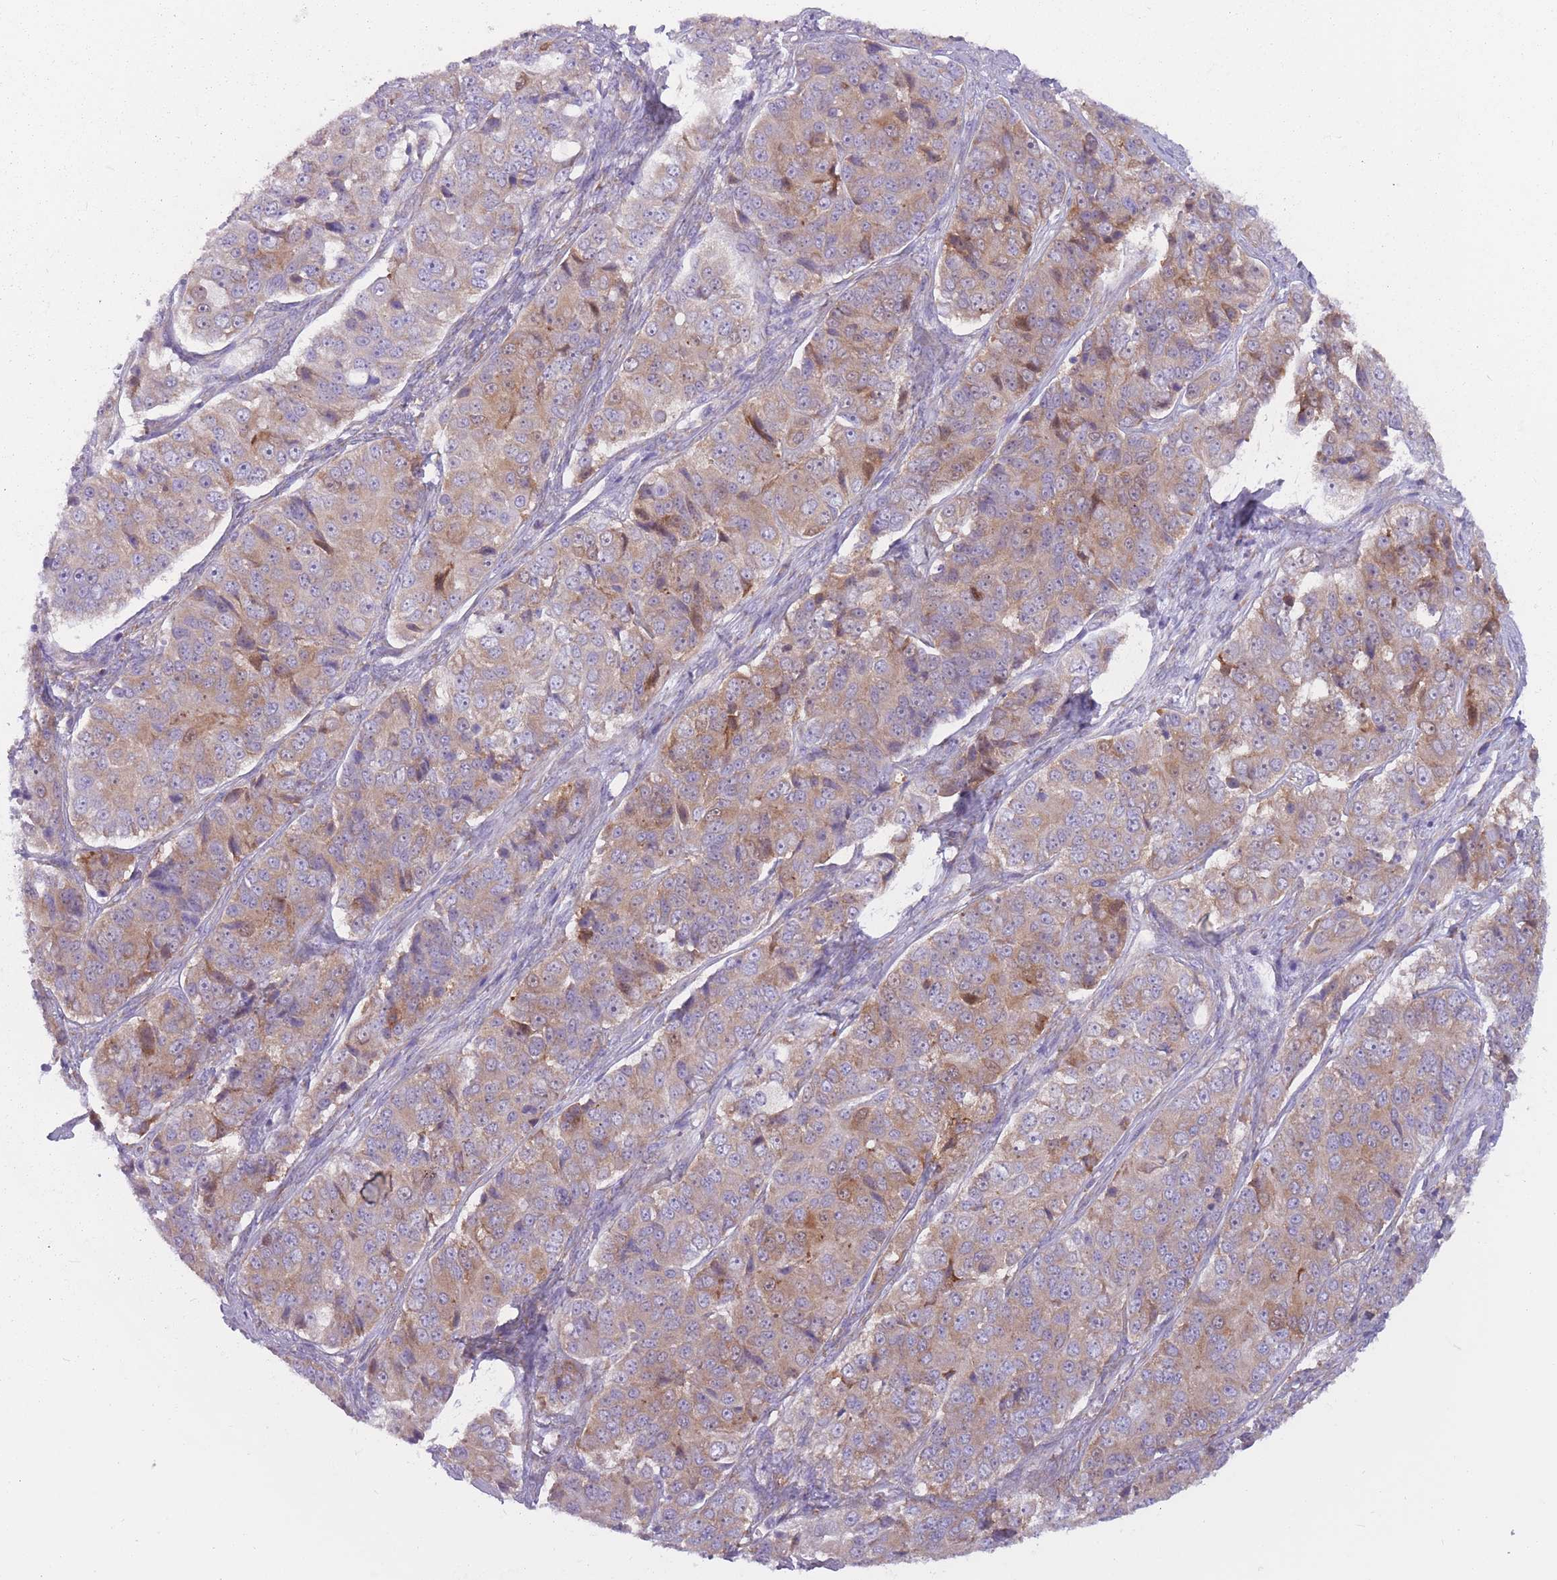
{"staining": {"intensity": "moderate", "quantity": ">75%", "location": "cytoplasmic/membranous"}, "tissue": "ovarian cancer", "cell_type": "Tumor cells", "image_type": "cancer", "snomed": [{"axis": "morphology", "description": "Carcinoma, endometroid"}, {"axis": "topography", "description": "Ovary"}], "caption": "IHC image of neoplastic tissue: human endometroid carcinoma (ovarian) stained using IHC demonstrates medium levels of moderate protein expression localized specifically in the cytoplasmic/membranous of tumor cells, appearing as a cytoplasmic/membranous brown color.", "gene": "RPL18", "patient": {"sex": "female", "age": 51}}